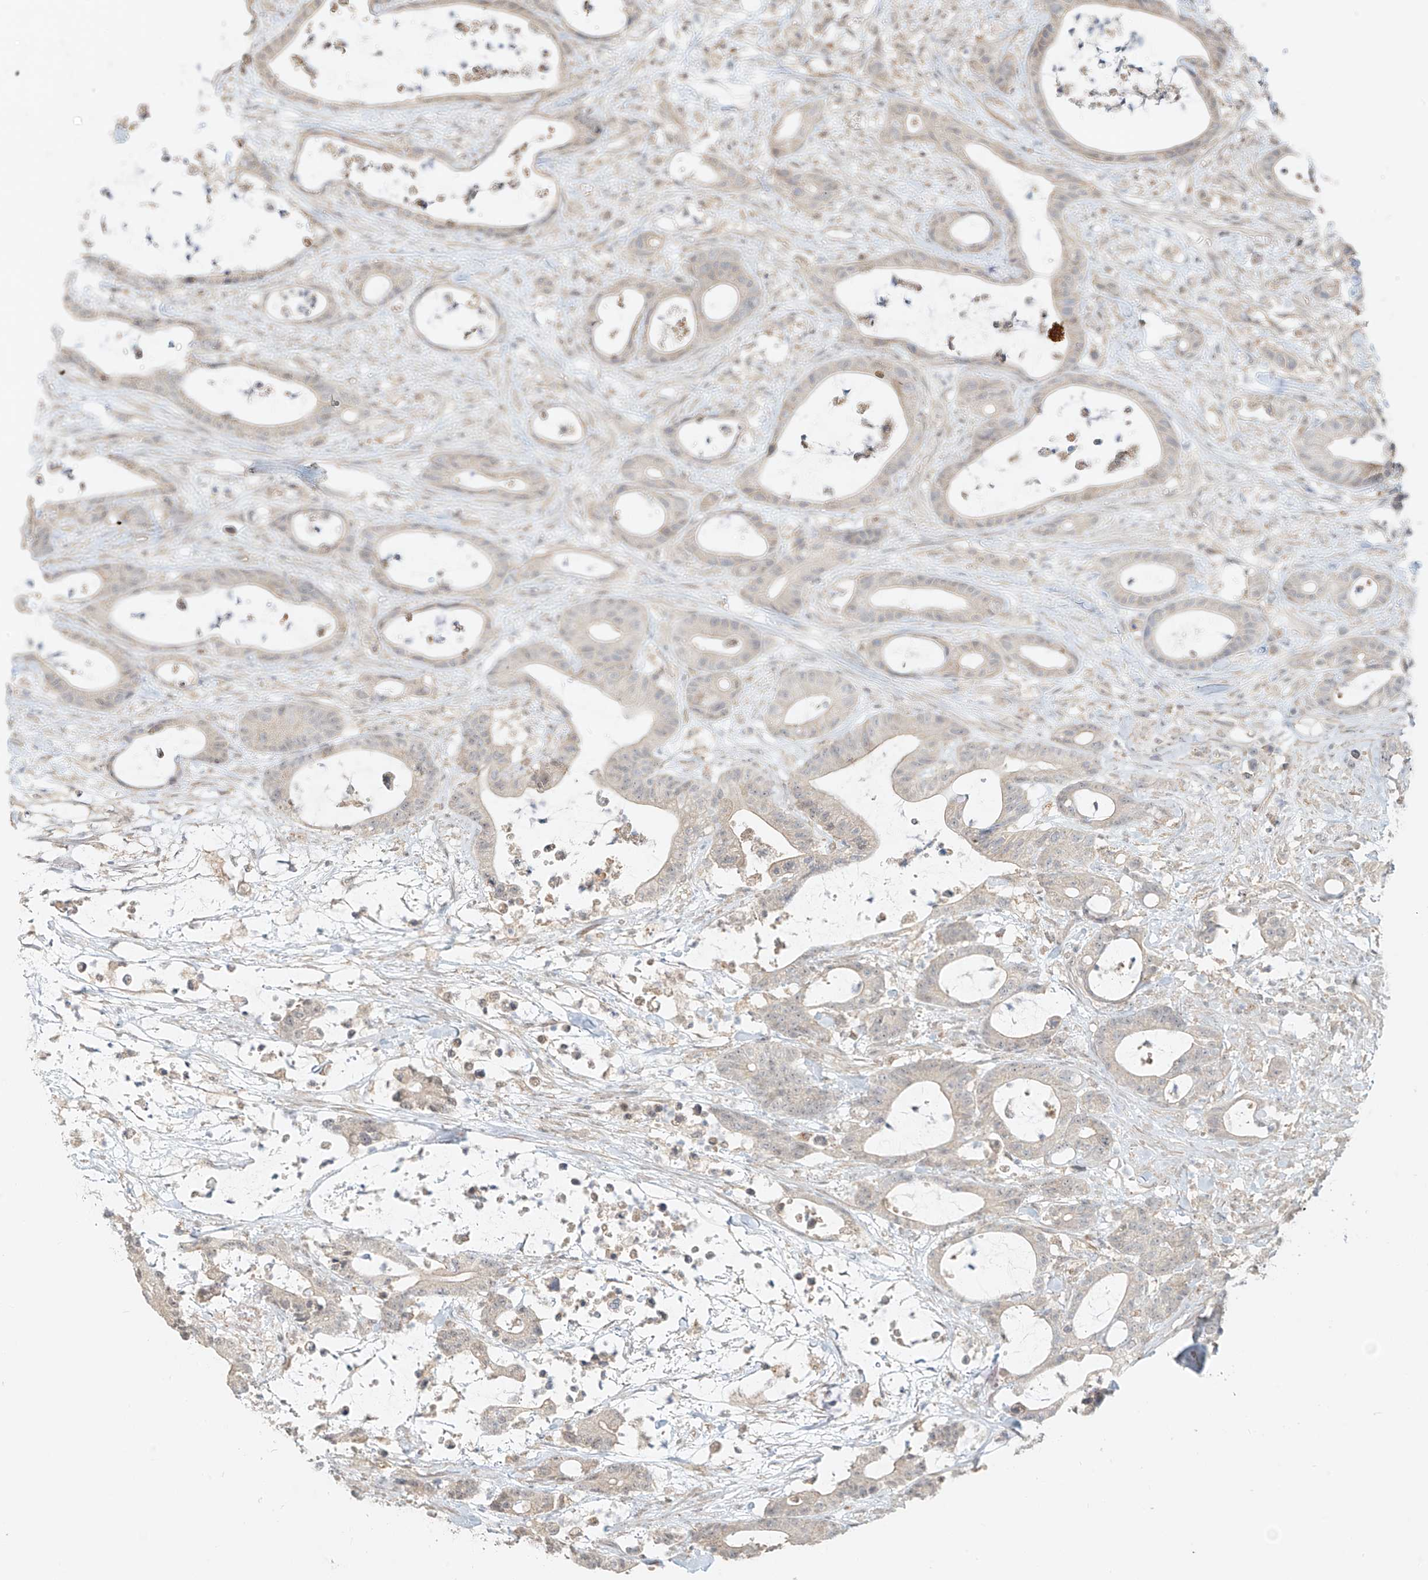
{"staining": {"intensity": "negative", "quantity": "none", "location": "none"}, "tissue": "colorectal cancer", "cell_type": "Tumor cells", "image_type": "cancer", "snomed": [{"axis": "morphology", "description": "Adenocarcinoma, NOS"}, {"axis": "topography", "description": "Colon"}], "caption": "Micrograph shows no protein staining in tumor cells of colorectal cancer tissue.", "gene": "ABCD1", "patient": {"sex": "female", "age": 84}}